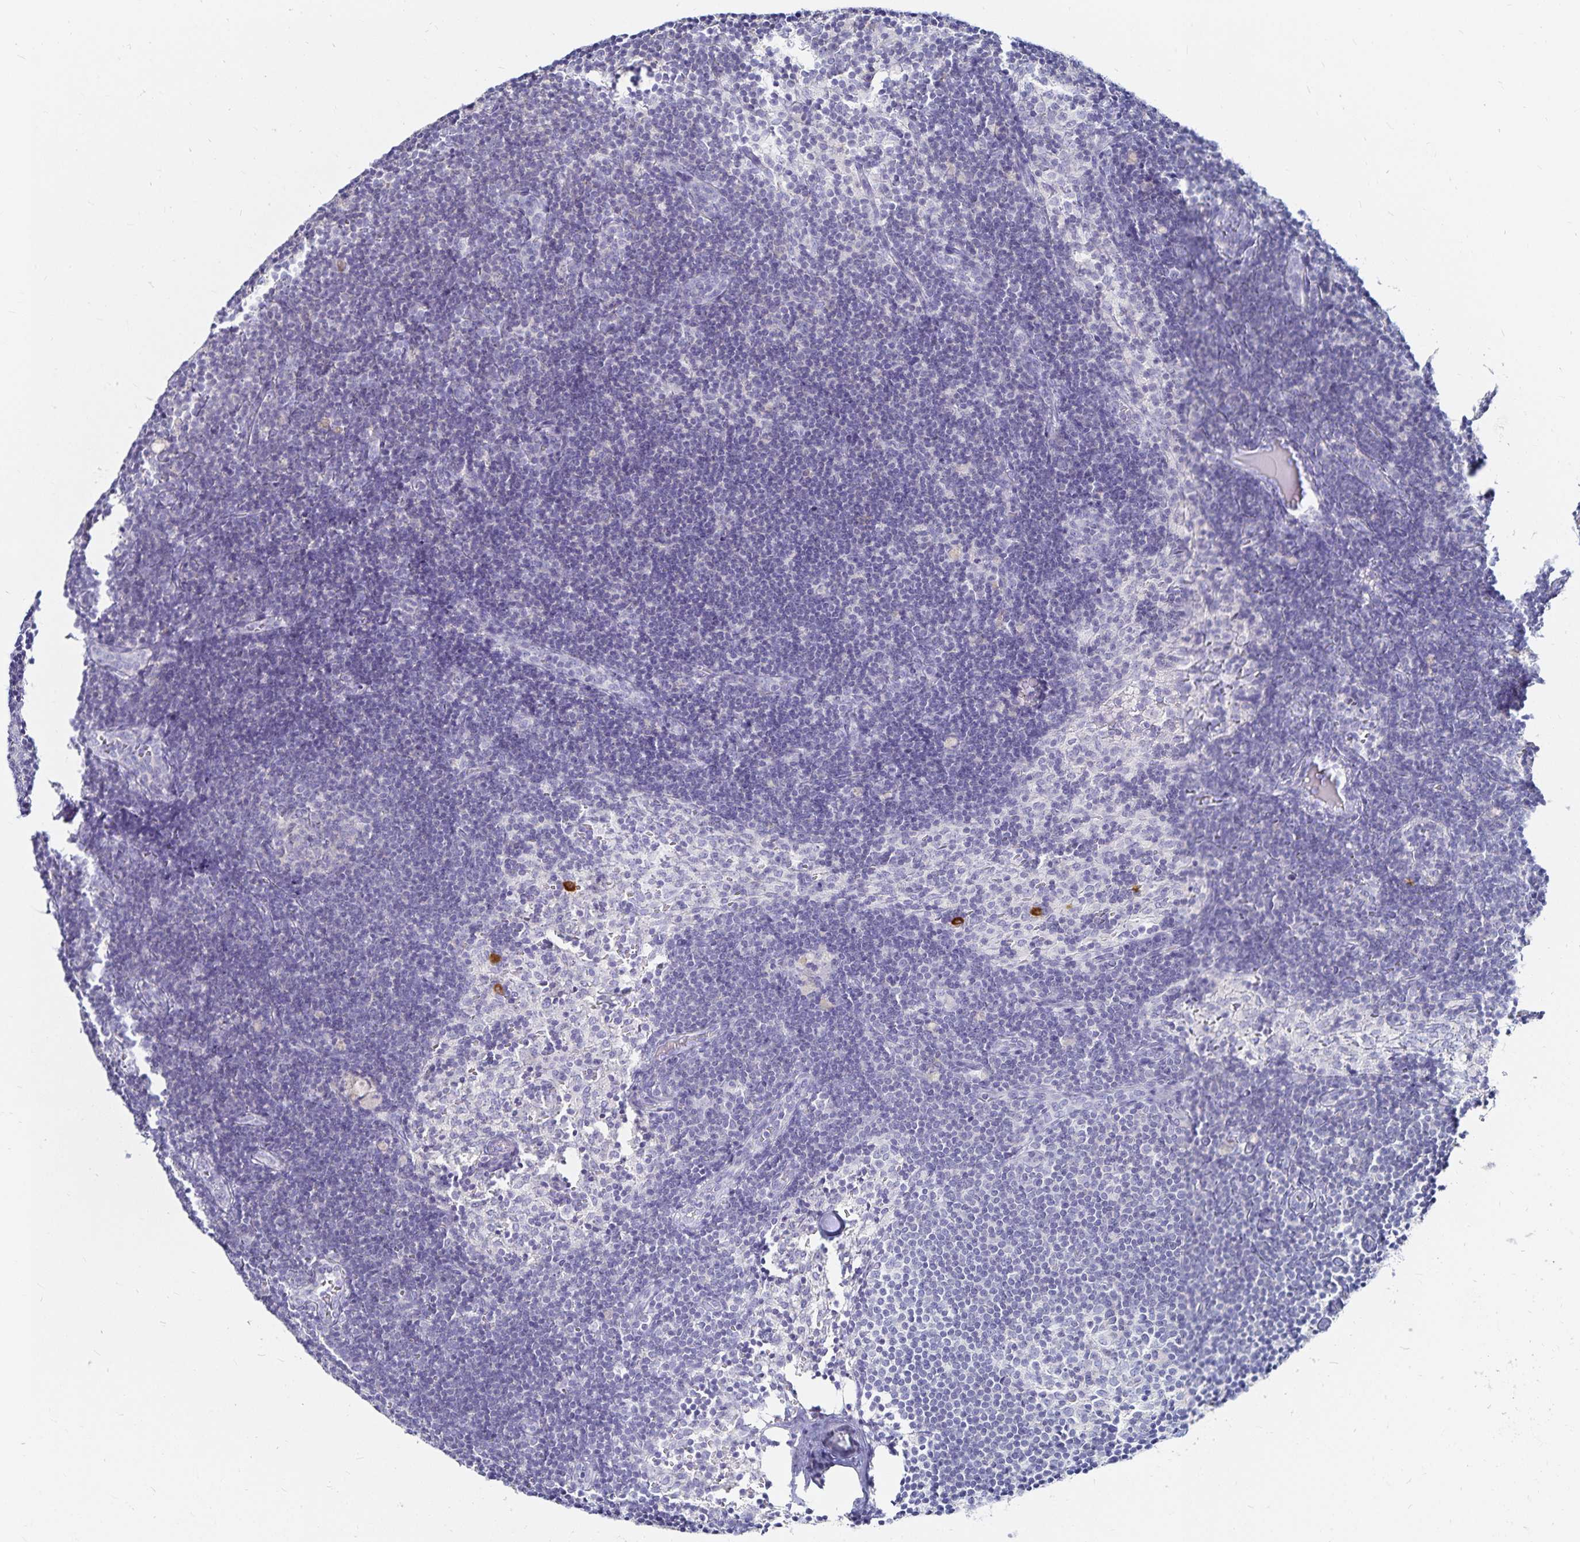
{"staining": {"intensity": "negative", "quantity": "none", "location": "none"}, "tissue": "lymph node", "cell_type": "Germinal center cells", "image_type": "normal", "snomed": [{"axis": "morphology", "description": "Normal tissue, NOS"}, {"axis": "topography", "description": "Lymph node"}], "caption": "An IHC photomicrograph of normal lymph node is shown. There is no staining in germinal center cells of lymph node.", "gene": "TNIP1", "patient": {"sex": "female", "age": 31}}